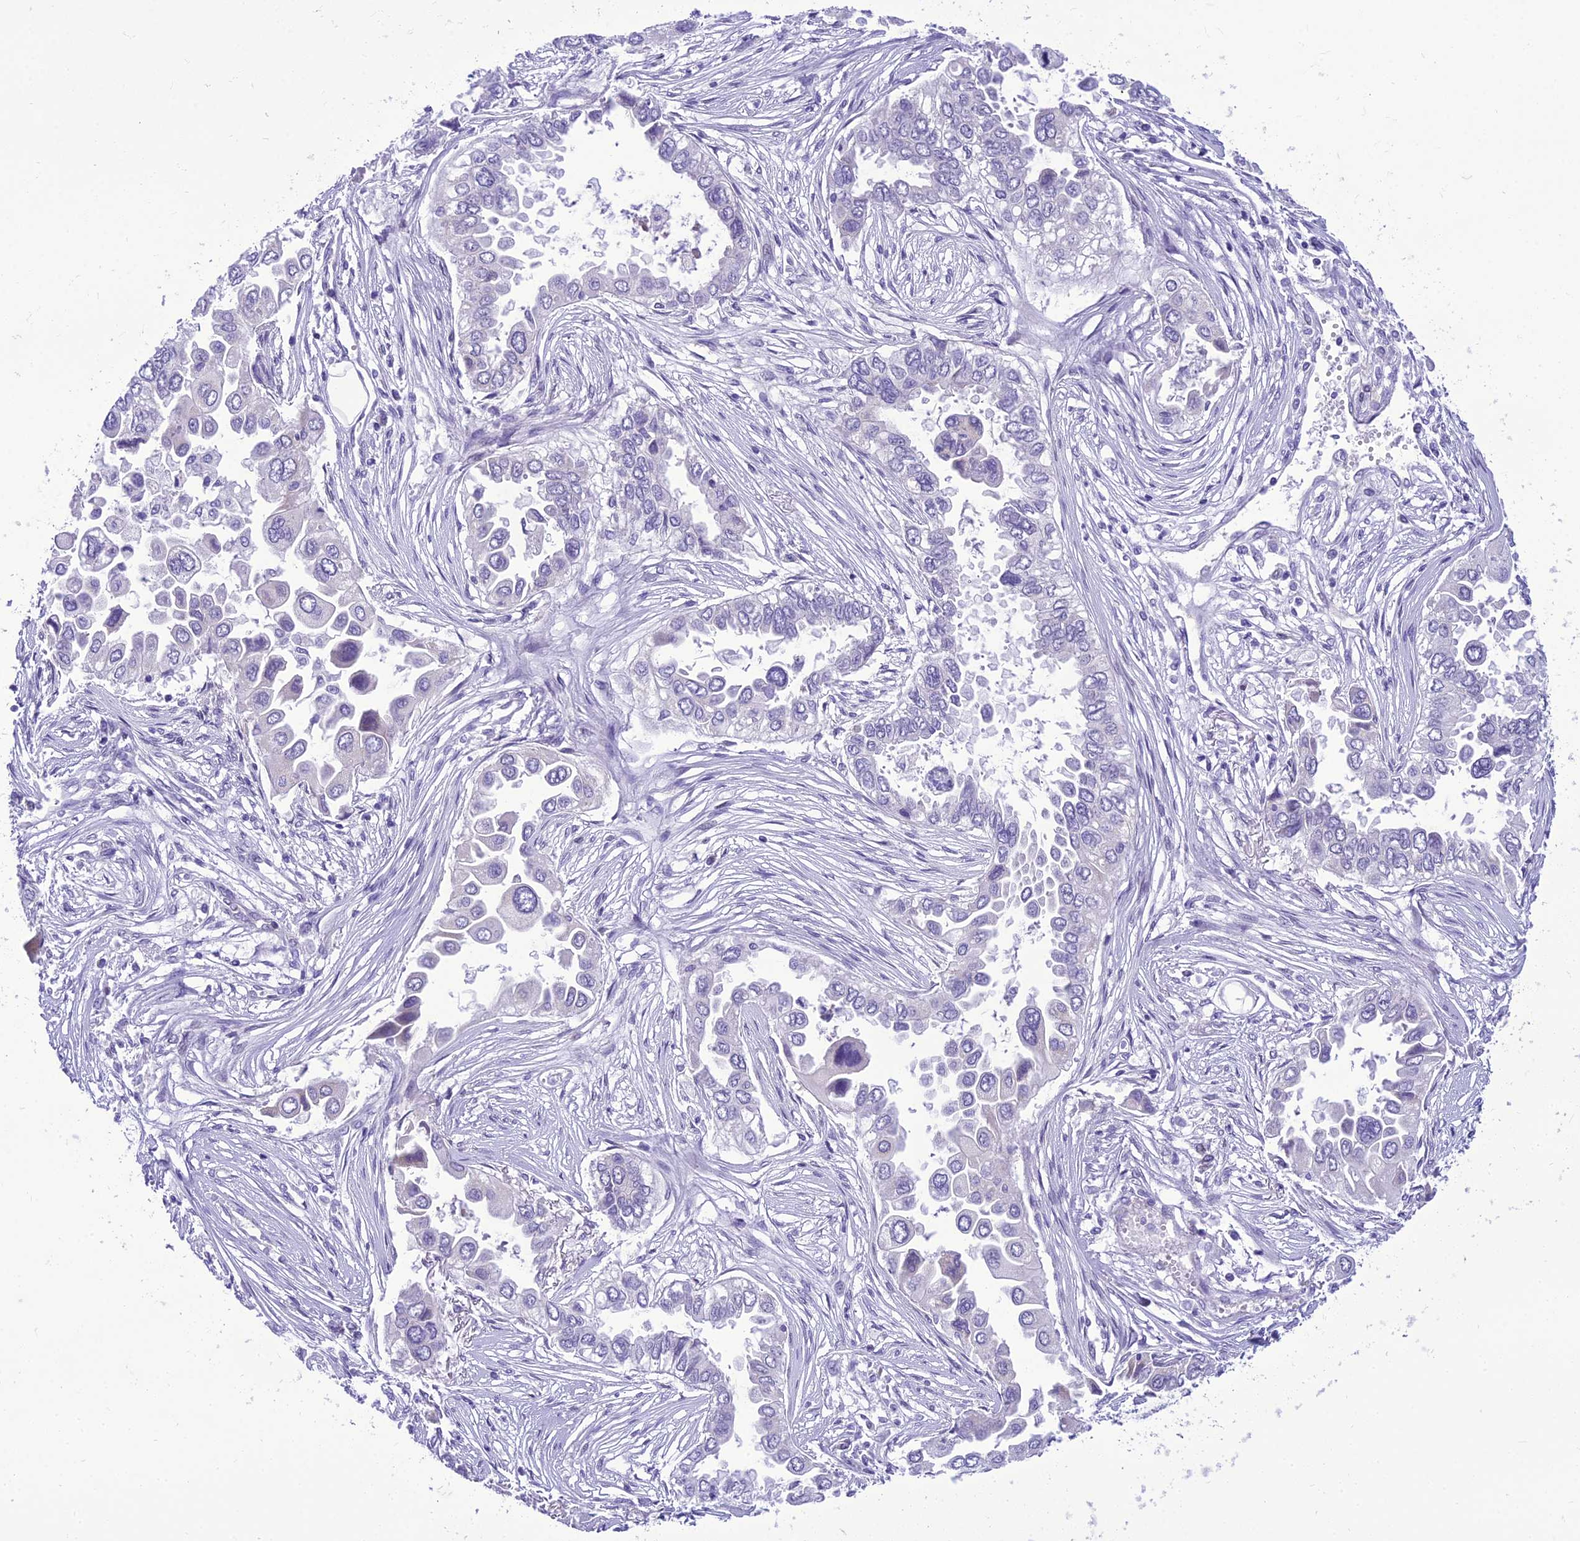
{"staining": {"intensity": "negative", "quantity": "none", "location": "none"}, "tissue": "lung cancer", "cell_type": "Tumor cells", "image_type": "cancer", "snomed": [{"axis": "morphology", "description": "Adenocarcinoma, NOS"}, {"axis": "topography", "description": "Lung"}], "caption": "Lung cancer (adenocarcinoma) stained for a protein using IHC demonstrates no staining tumor cells.", "gene": "B9D2", "patient": {"sex": "female", "age": 76}}